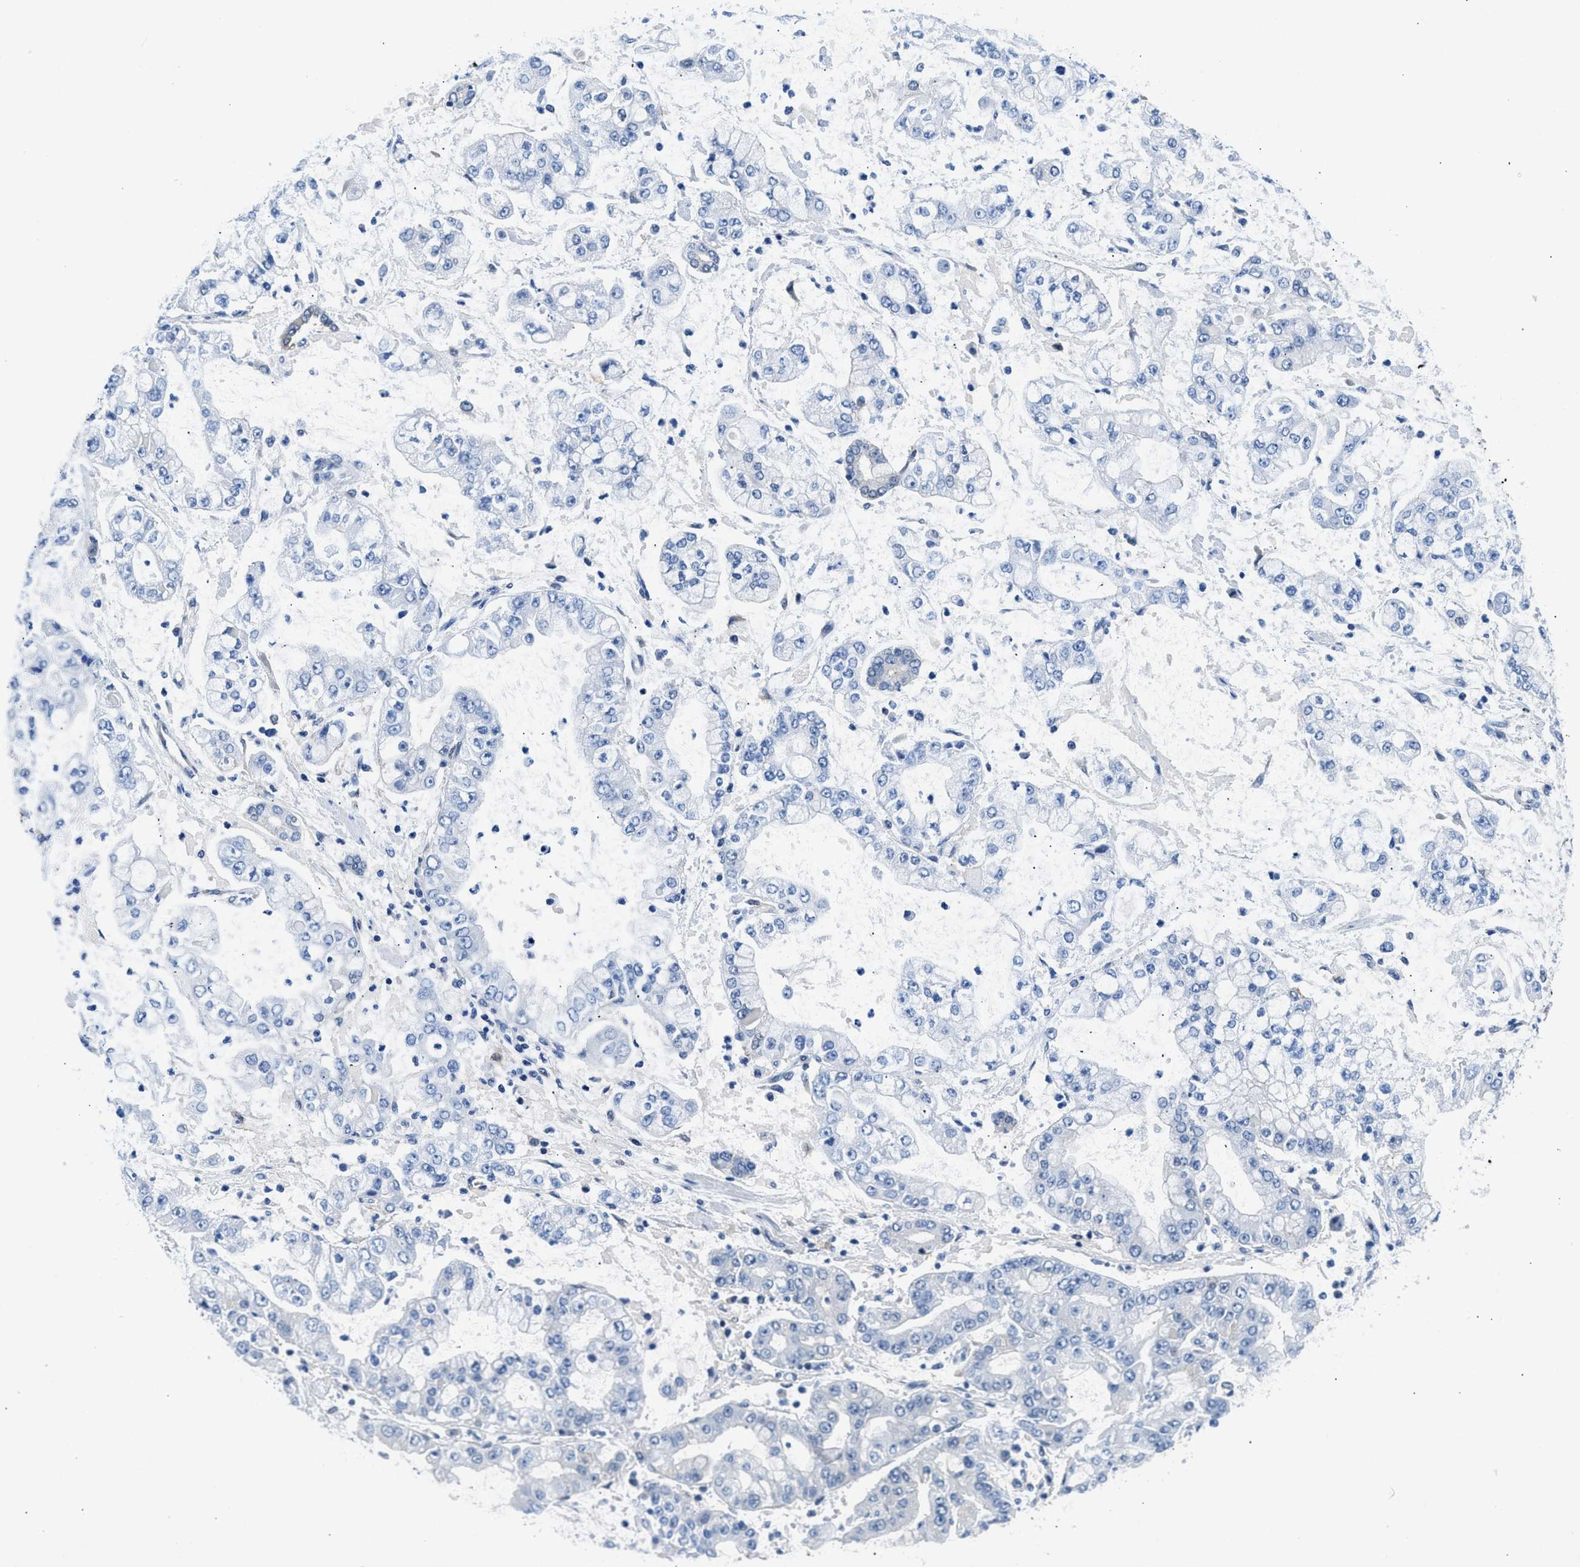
{"staining": {"intensity": "negative", "quantity": "none", "location": "none"}, "tissue": "stomach cancer", "cell_type": "Tumor cells", "image_type": "cancer", "snomed": [{"axis": "morphology", "description": "Adenocarcinoma, NOS"}, {"axis": "topography", "description": "Stomach"}], "caption": "Human stomach cancer stained for a protein using immunohistochemistry (IHC) exhibits no staining in tumor cells.", "gene": "CBR1", "patient": {"sex": "male", "age": 76}}